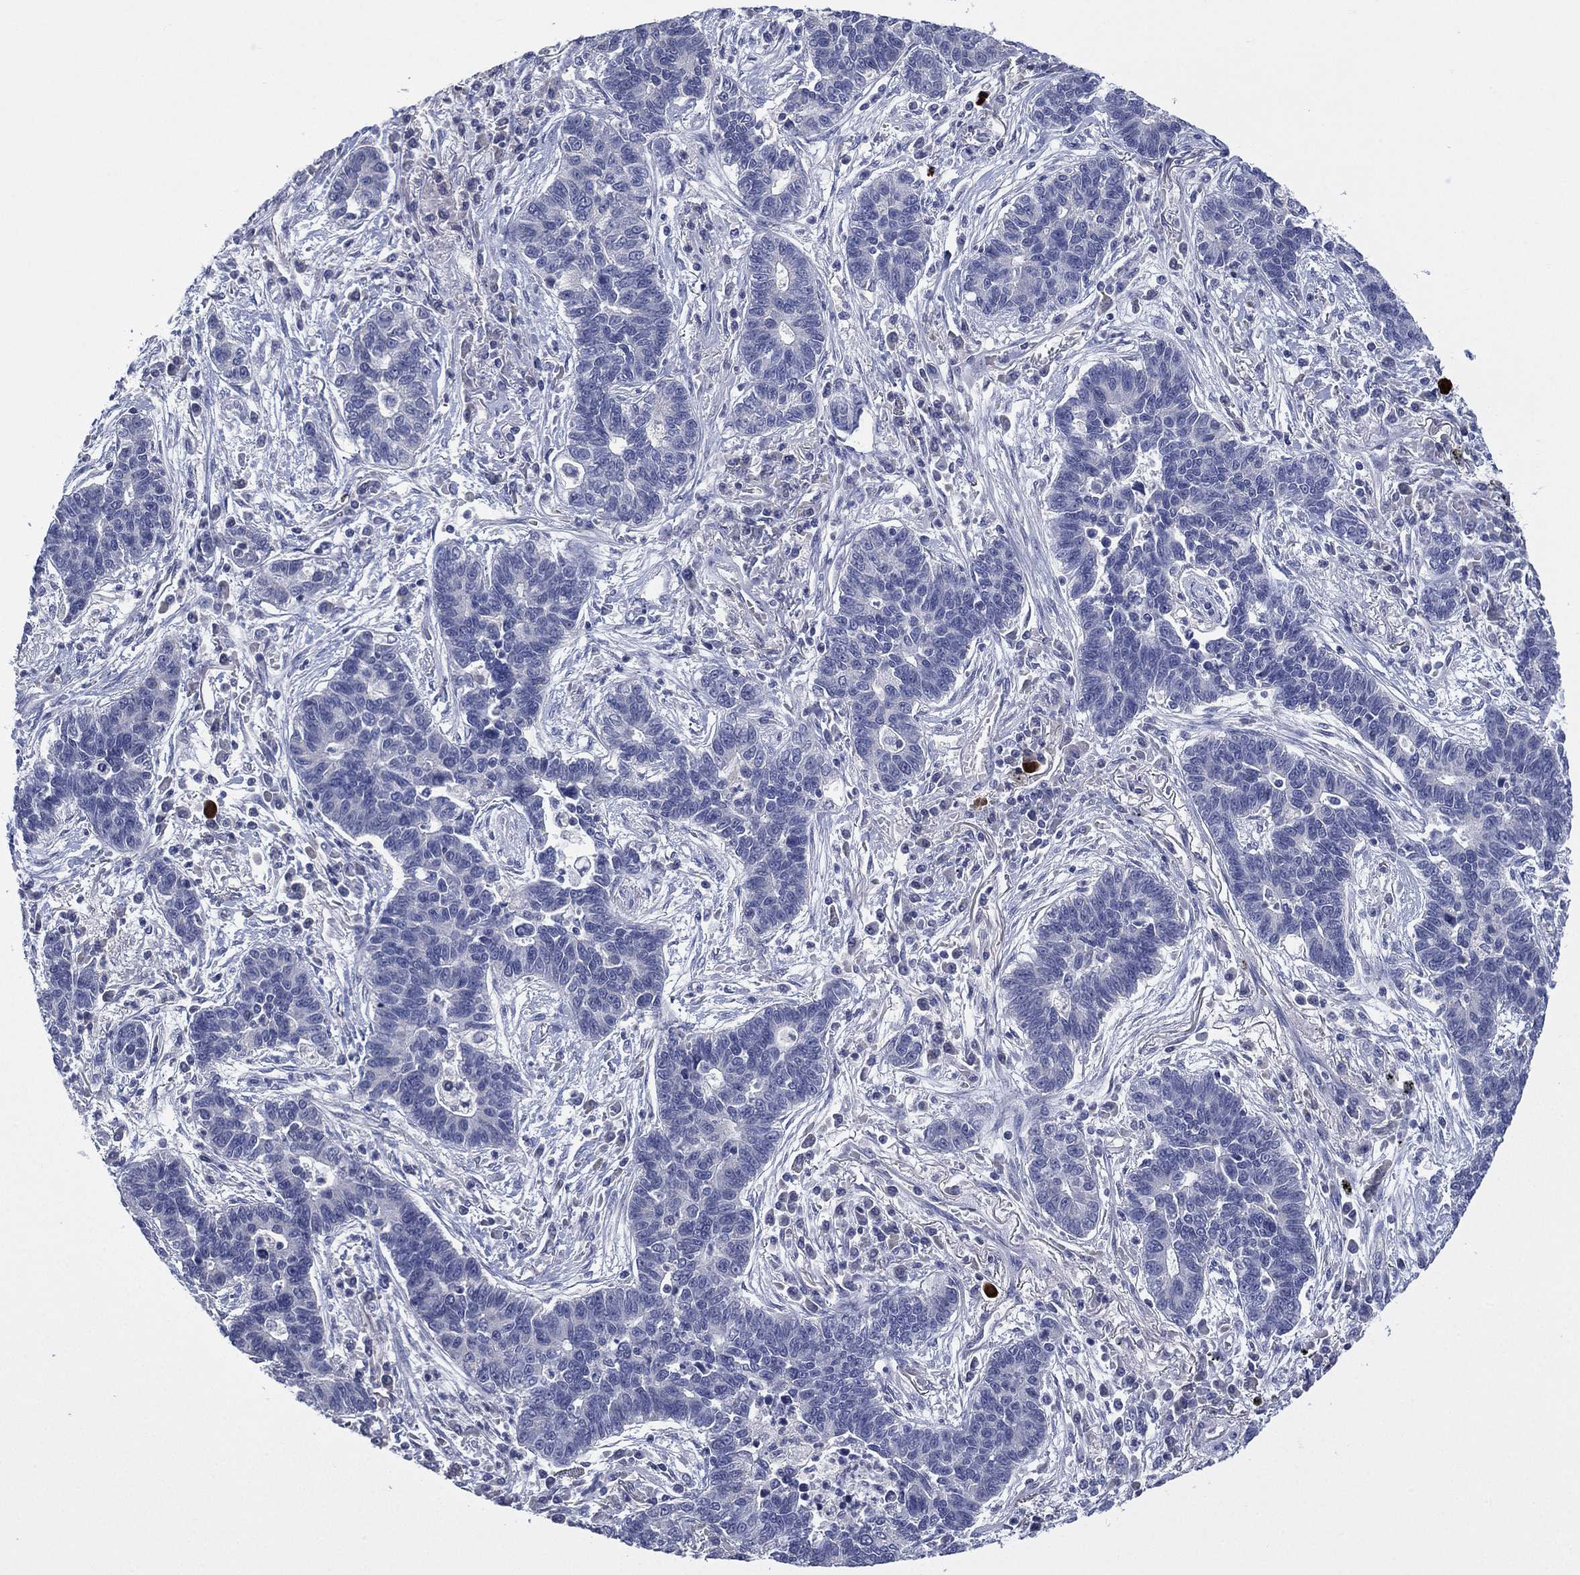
{"staining": {"intensity": "negative", "quantity": "none", "location": "none"}, "tissue": "lung cancer", "cell_type": "Tumor cells", "image_type": "cancer", "snomed": [{"axis": "morphology", "description": "Adenocarcinoma, NOS"}, {"axis": "topography", "description": "Lung"}], "caption": "Image shows no significant protein expression in tumor cells of lung cancer (adenocarcinoma).", "gene": "KRT35", "patient": {"sex": "female", "age": 57}}